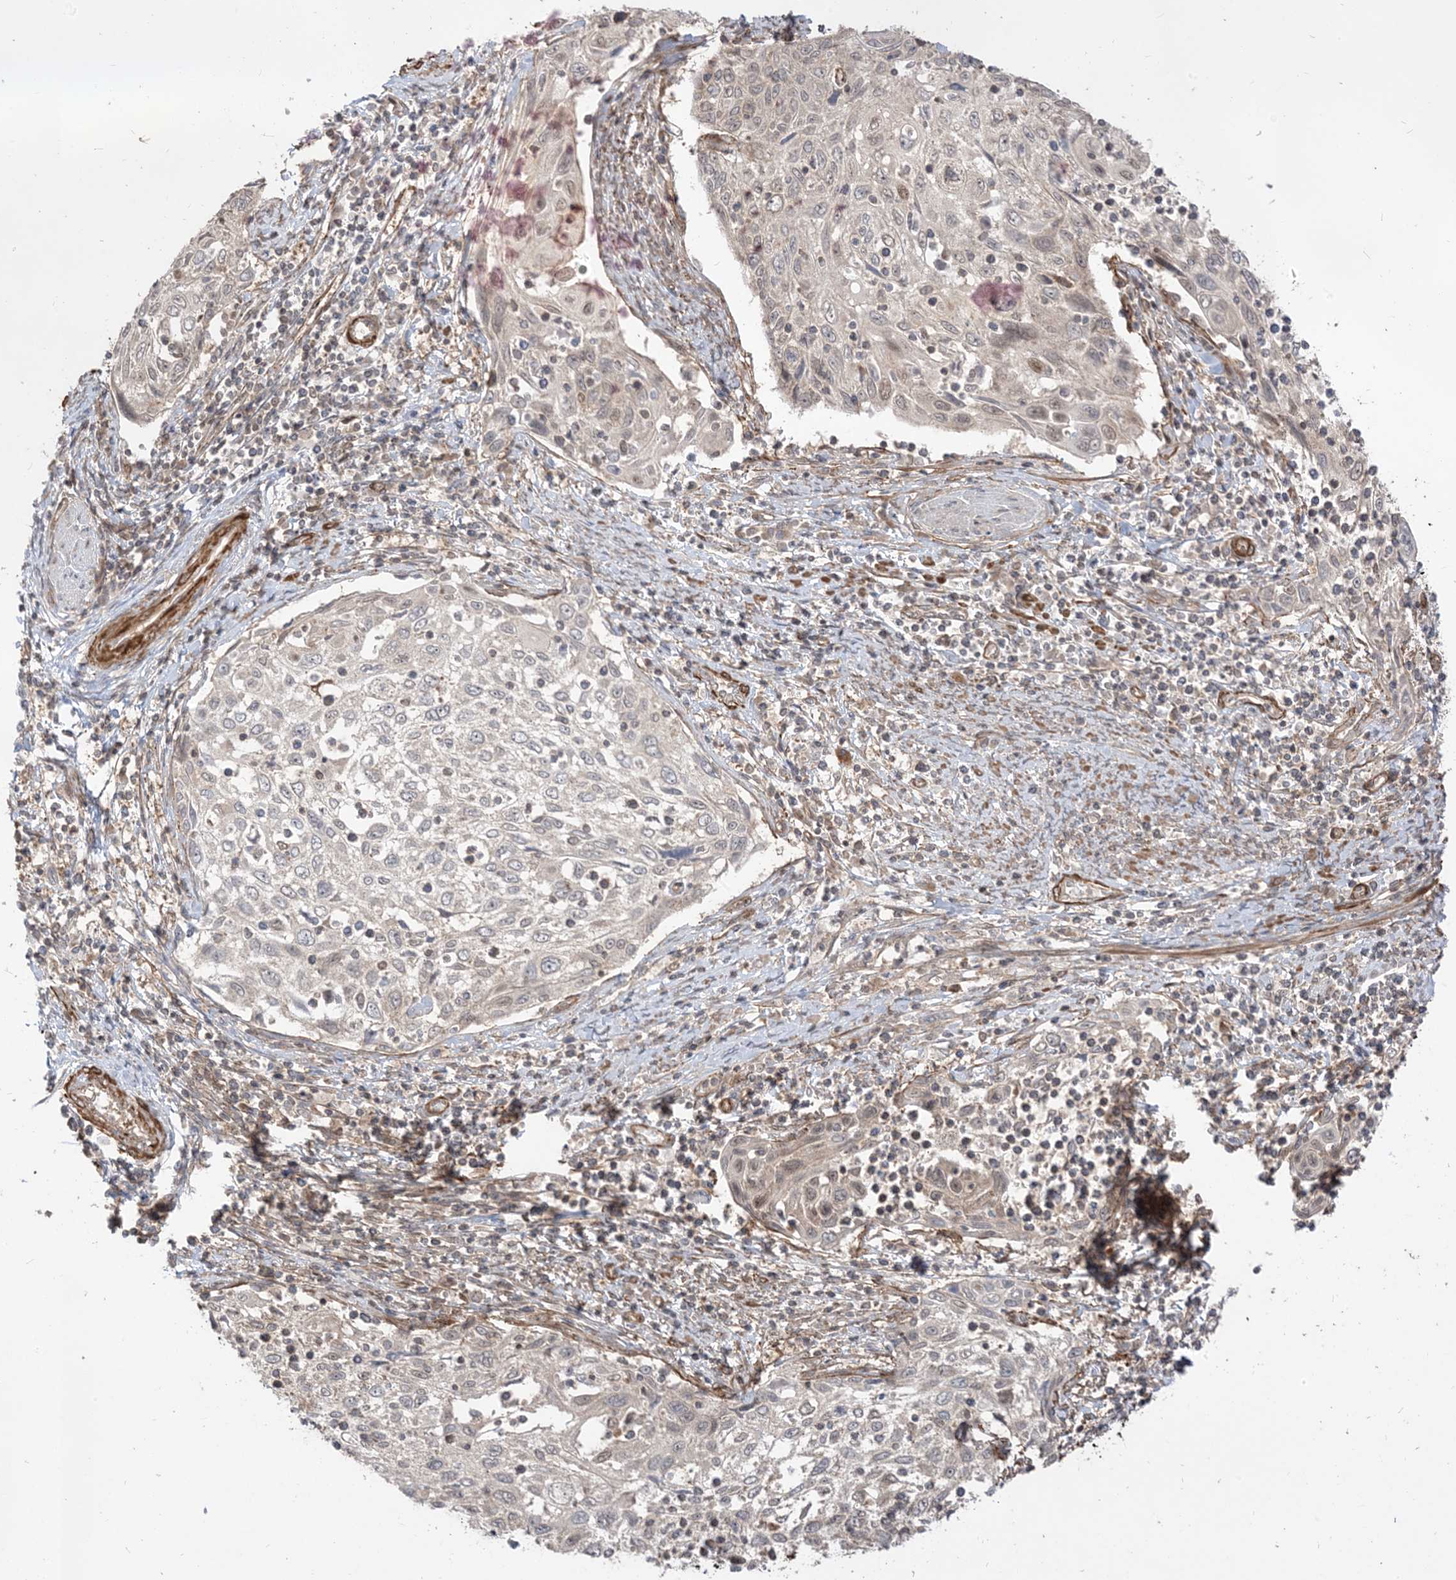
{"staining": {"intensity": "weak", "quantity": "<25%", "location": "nuclear"}, "tissue": "cervical cancer", "cell_type": "Tumor cells", "image_type": "cancer", "snomed": [{"axis": "morphology", "description": "Squamous cell carcinoma, NOS"}, {"axis": "topography", "description": "Cervix"}], "caption": "The immunohistochemistry (IHC) micrograph has no significant positivity in tumor cells of cervical cancer (squamous cell carcinoma) tissue.", "gene": "TBCC", "patient": {"sex": "female", "age": 70}}